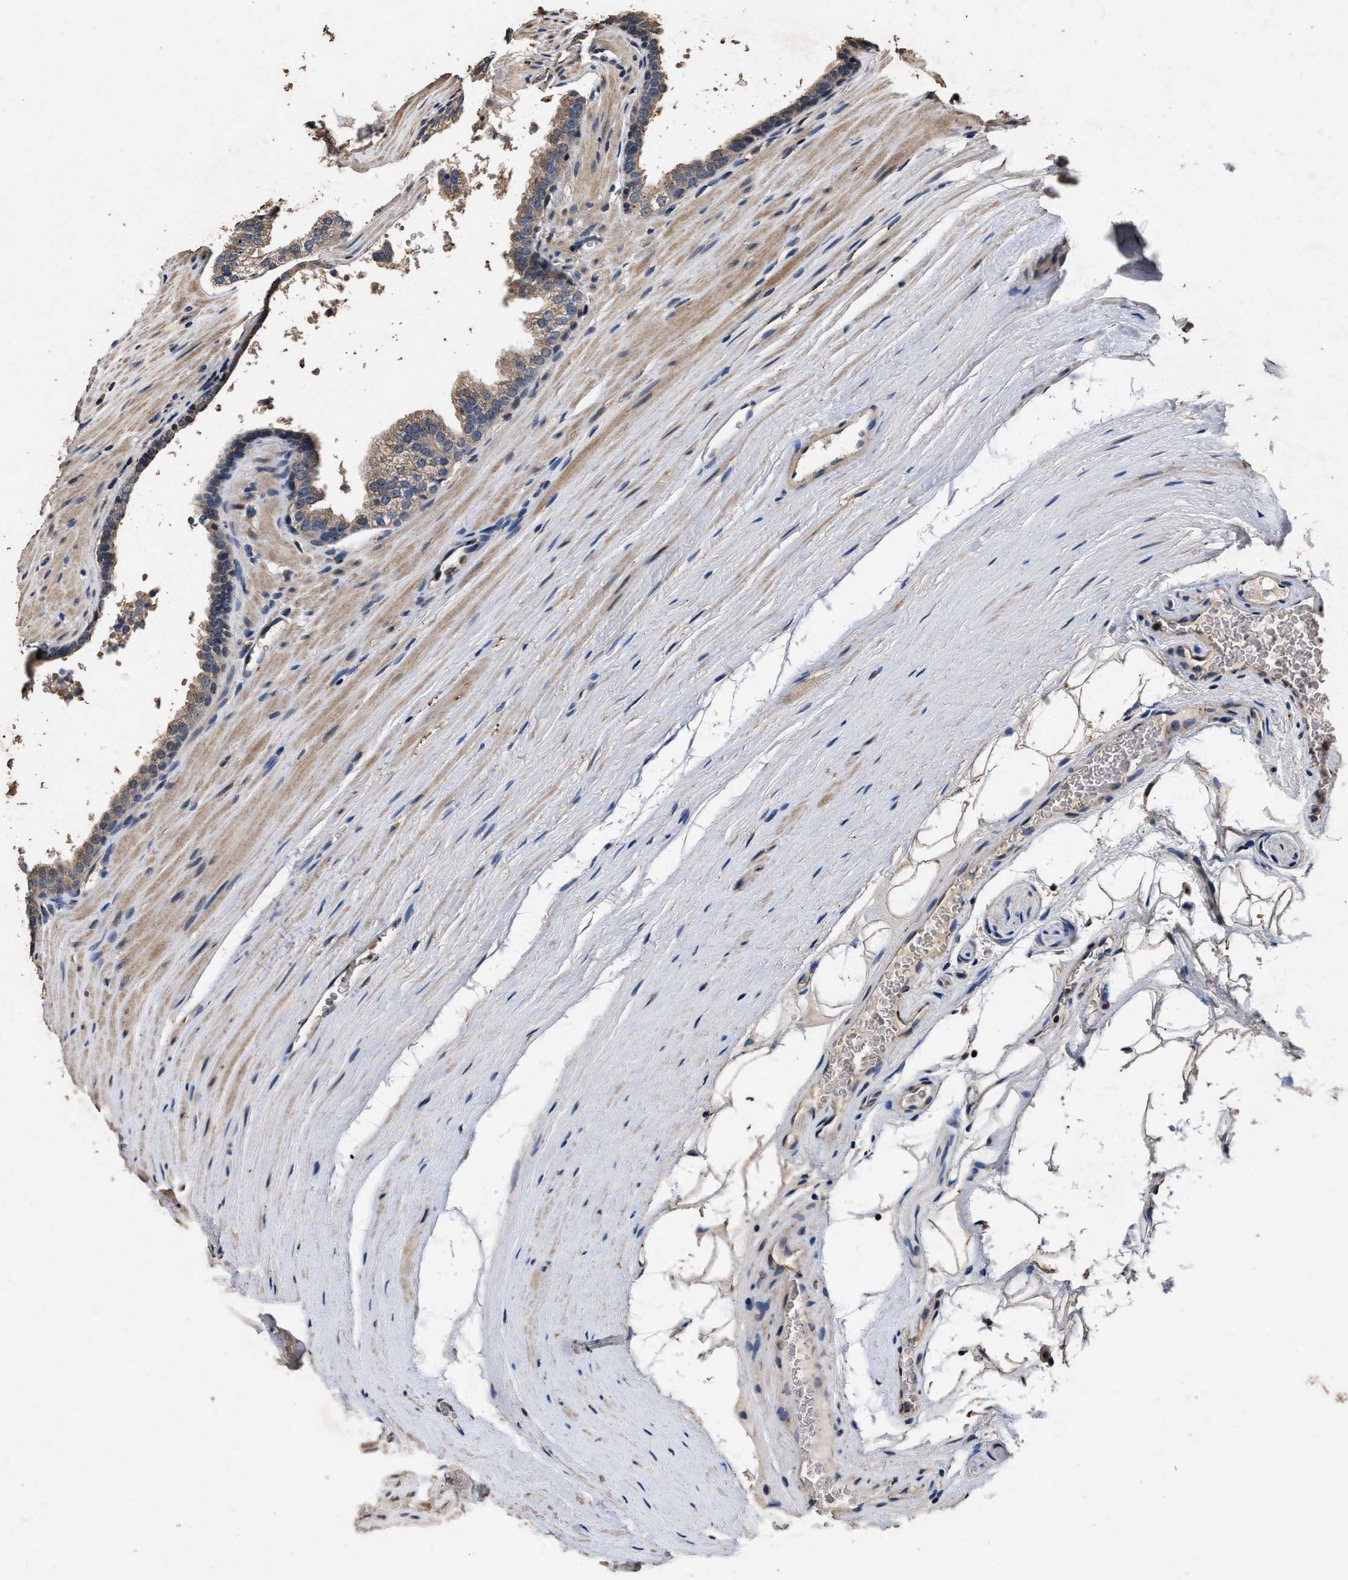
{"staining": {"intensity": "weak", "quantity": "25%-75%", "location": "cytoplasmic/membranous"}, "tissue": "prostate cancer", "cell_type": "Tumor cells", "image_type": "cancer", "snomed": [{"axis": "morphology", "description": "Adenocarcinoma, Low grade"}, {"axis": "topography", "description": "Prostate"}], "caption": "A brown stain highlights weak cytoplasmic/membranous staining of a protein in prostate low-grade adenocarcinoma tumor cells.", "gene": "TPST2", "patient": {"sex": "male", "age": 70}}